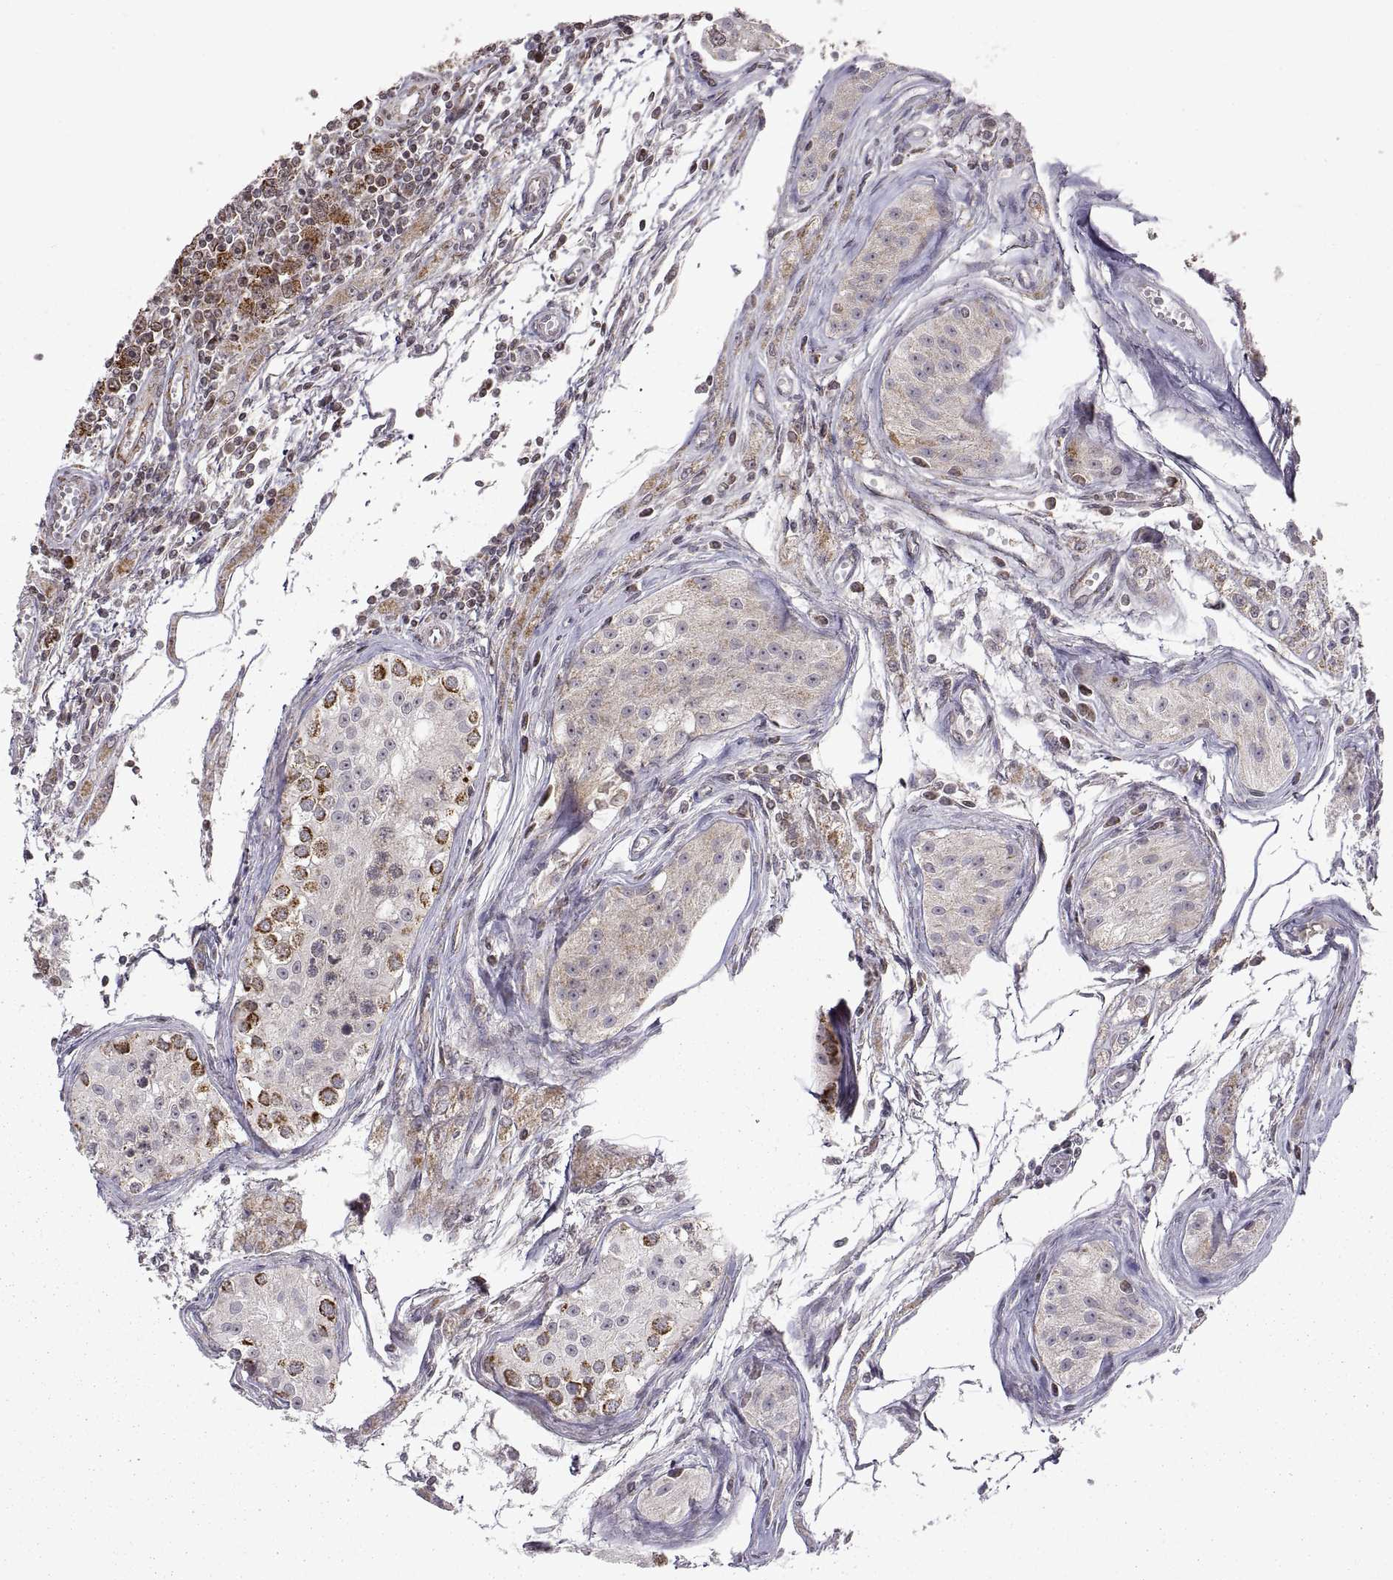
{"staining": {"intensity": "strong", "quantity": "25%-75%", "location": "cytoplasmic/membranous"}, "tissue": "testis cancer", "cell_type": "Tumor cells", "image_type": "cancer", "snomed": [{"axis": "morphology", "description": "Seminoma, NOS"}, {"axis": "topography", "description": "Testis"}], "caption": "IHC of testis seminoma shows high levels of strong cytoplasmic/membranous expression in approximately 25%-75% of tumor cells.", "gene": "MANBAL", "patient": {"sex": "male", "age": 30}}